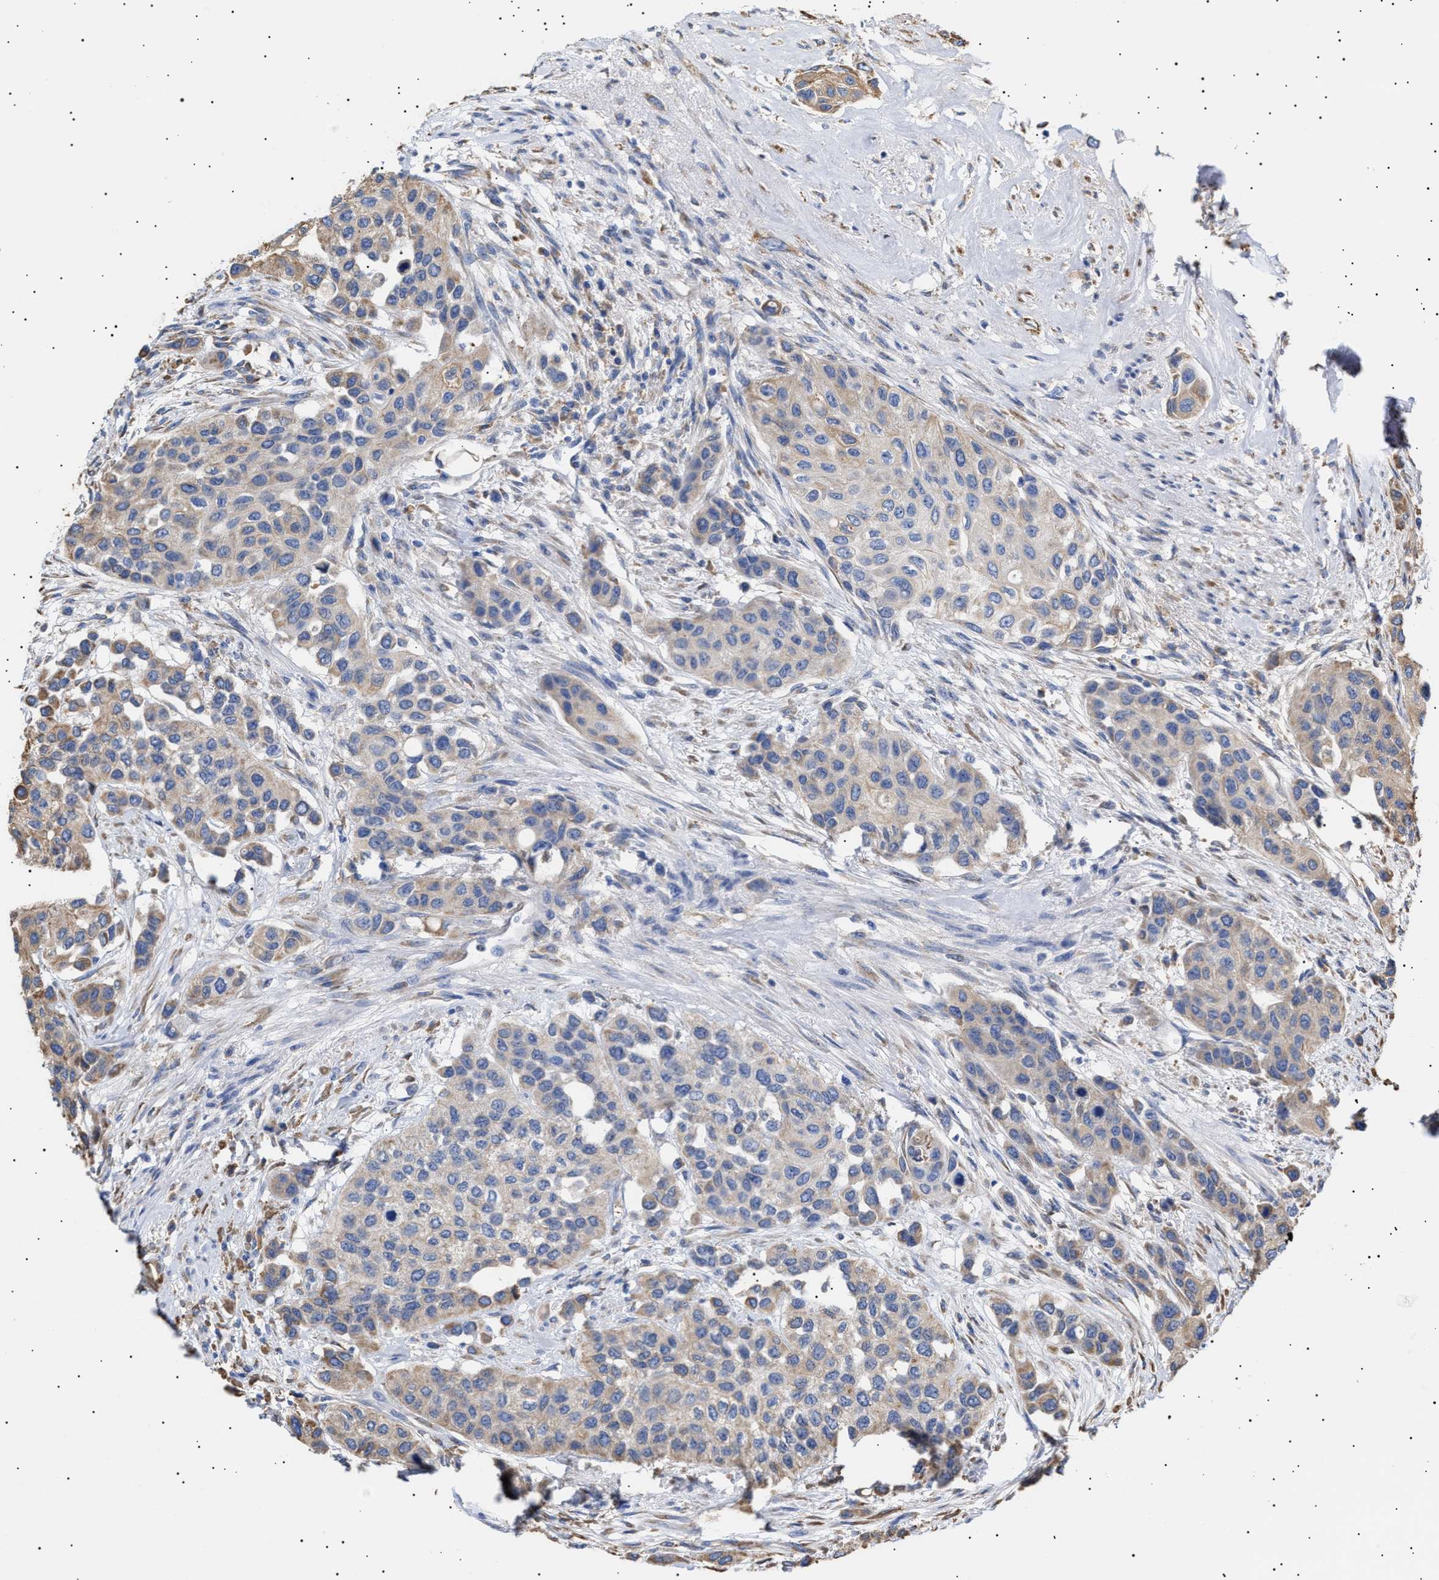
{"staining": {"intensity": "weak", "quantity": "<25%", "location": "cytoplasmic/membranous"}, "tissue": "urothelial cancer", "cell_type": "Tumor cells", "image_type": "cancer", "snomed": [{"axis": "morphology", "description": "Urothelial carcinoma, High grade"}, {"axis": "topography", "description": "Urinary bladder"}], "caption": "High power microscopy histopathology image of an IHC histopathology image of urothelial carcinoma (high-grade), revealing no significant staining in tumor cells.", "gene": "ERCC6L2", "patient": {"sex": "female", "age": 56}}